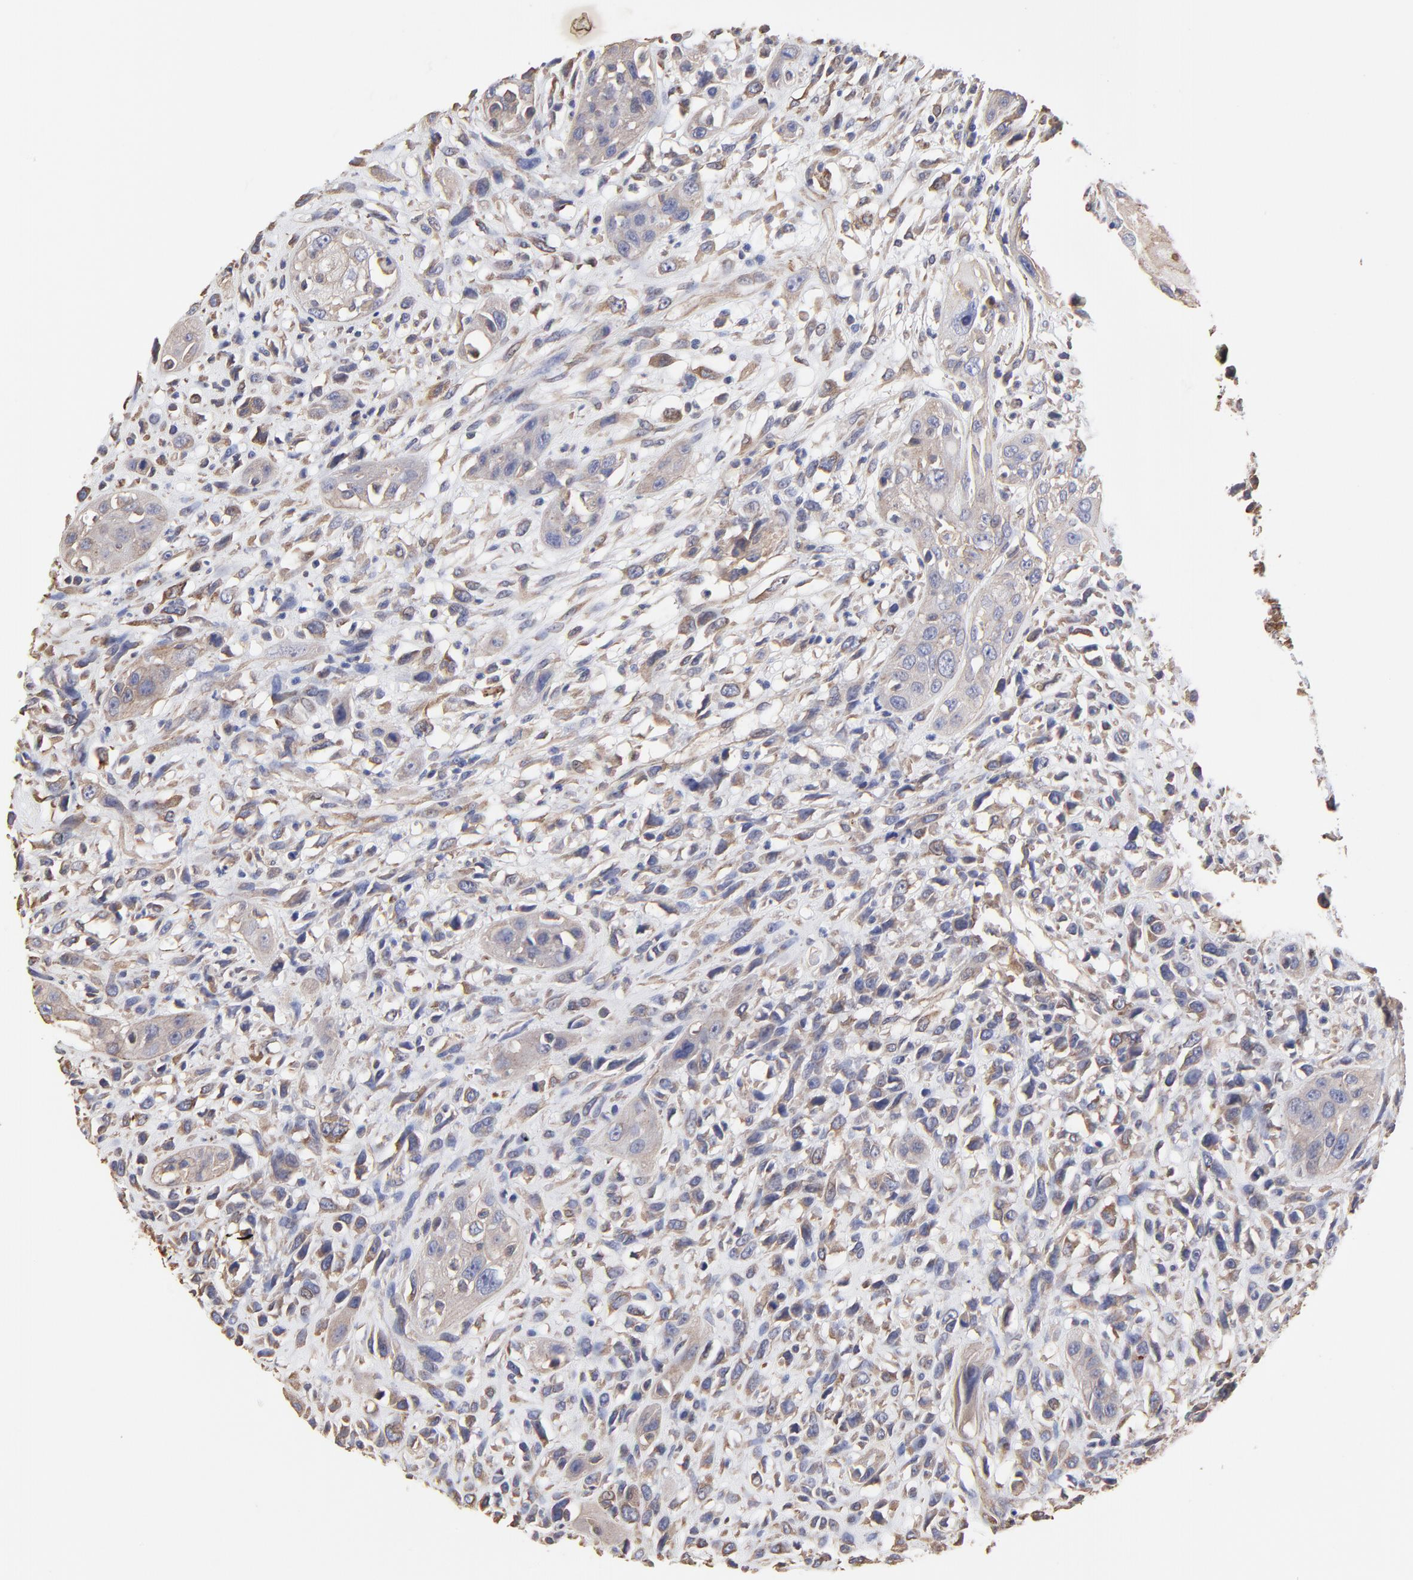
{"staining": {"intensity": "weak", "quantity": ">75%", "location": "cytoplasmic/membranous"}, "tissue": "head and neck cancer", "cell_type": "Tumor cells", "image_type": "cancer", "snomed": [{"axis": "morphology", "description": "Necrosis, NOS"}, {"axis": "morphology", "description": "Neoplasm, malignant, NOS"}, {"axis": "topography", "description": "Salivary gland"}, {"axis": "topography", "description": "Head-Neck"}], "caption": "The photomicrograph displays staining of head and neck cancer (neoplasm (malignant)), revealing weak cytoplasmic/membranous protein positivity (brown color) within tumor cells.", "gene": "LRCH2", "patient": {"sex": "male", "age": 43}}